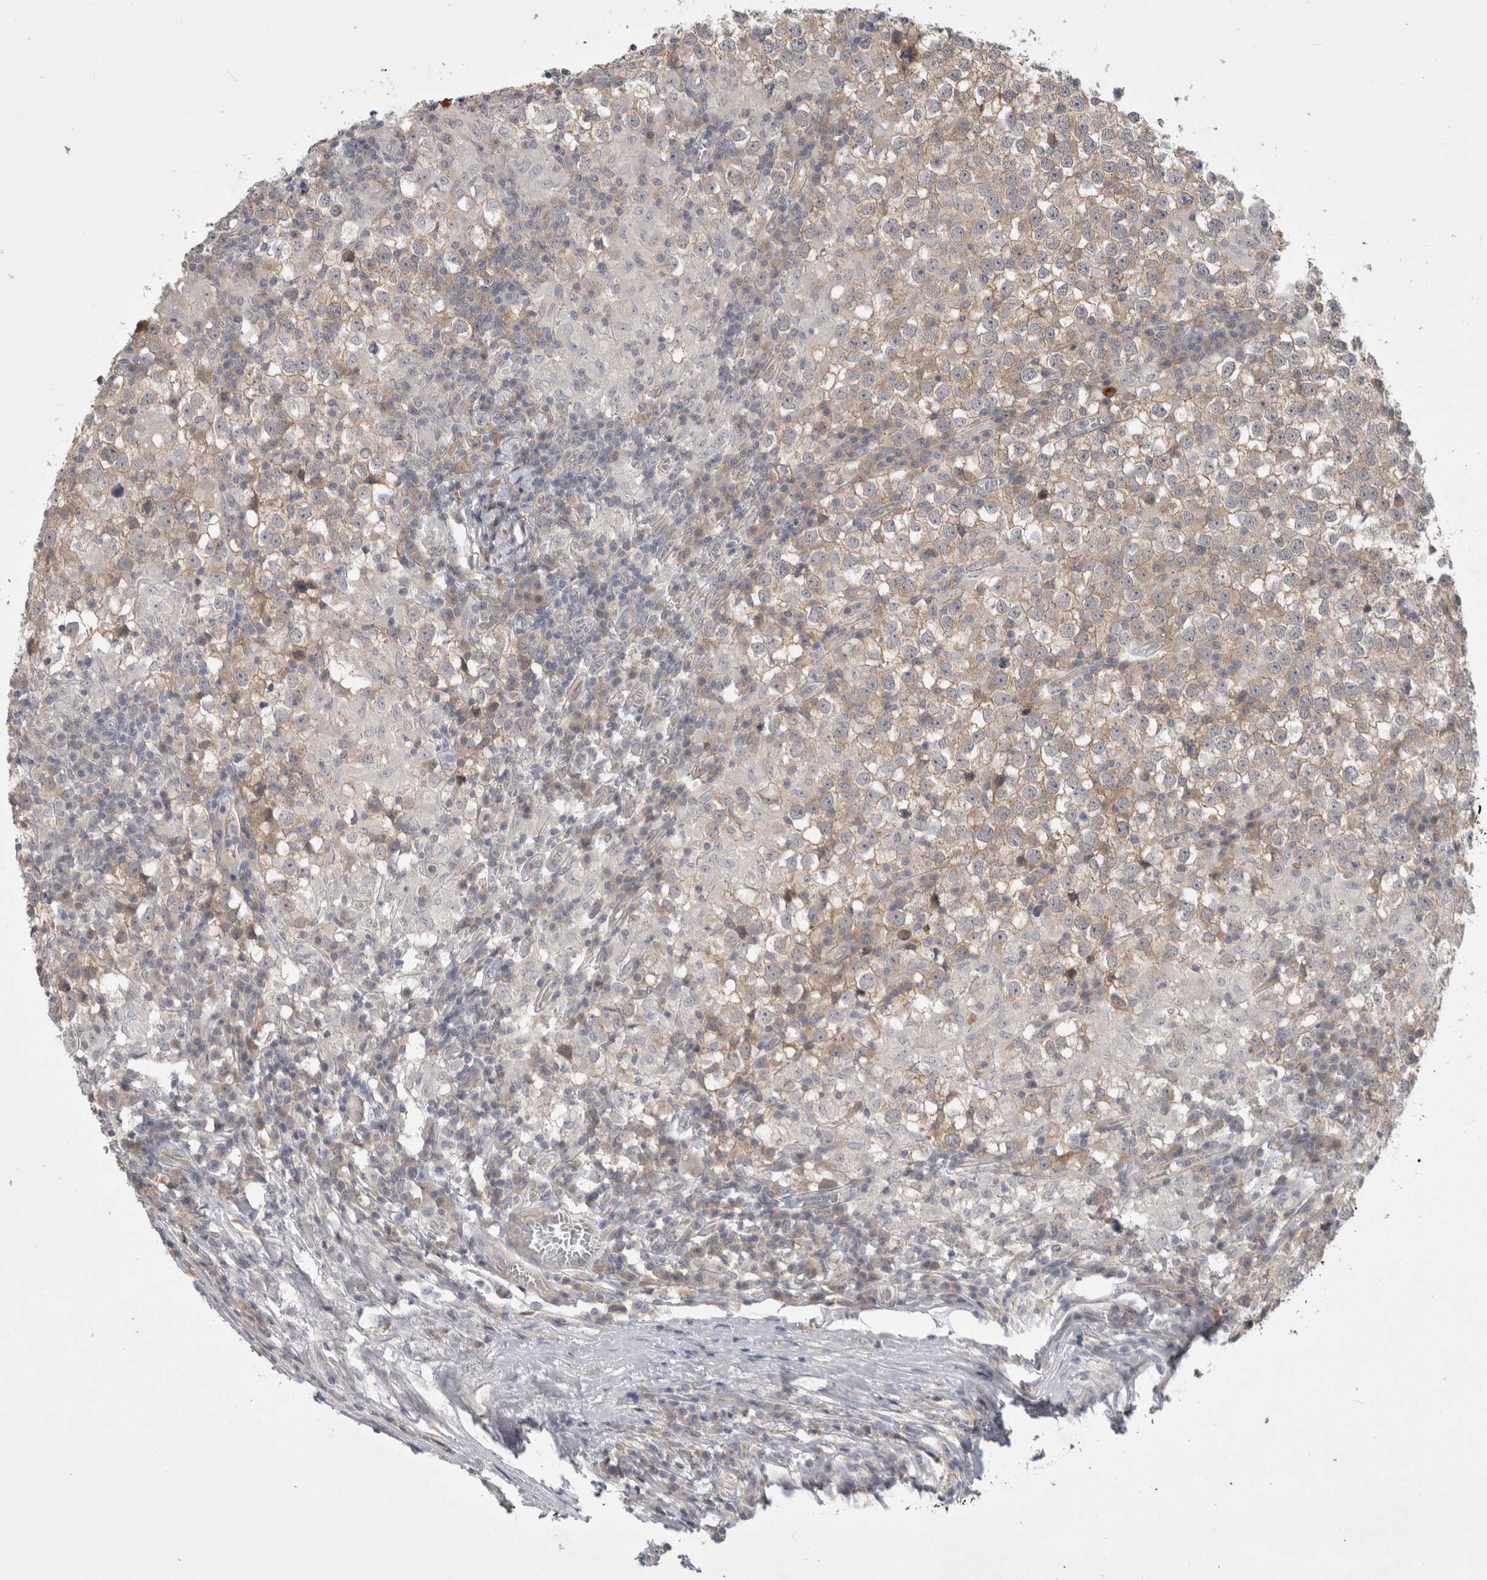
{"staining": {"intensity": "weak", "quantity": "25%-75%", "location": "cytoplasmic/membranous"}, "tissue": "testis cancer", "cell_type": "Tumor cells", "image_type": "cancer", "snomed": [{"axis": "morphology", "description": "Seminoma, NOS"}, {"axis": "topography", "description": "Testis"}], "caption": "Immunohistochemistry staining of testis seminoma, which demonstrates low levels of weak cytoplasmic/membranous staining in about 25%-75% of tumor cells indicating weak cytoplasmic/membranous protein positivity. The staining was performed using DAB (brown) for protein detection and nuclei were counterstained in hematoxylin (blue).", "gene": "CERS3", "patient": {"sex": "male", "age": 65}}